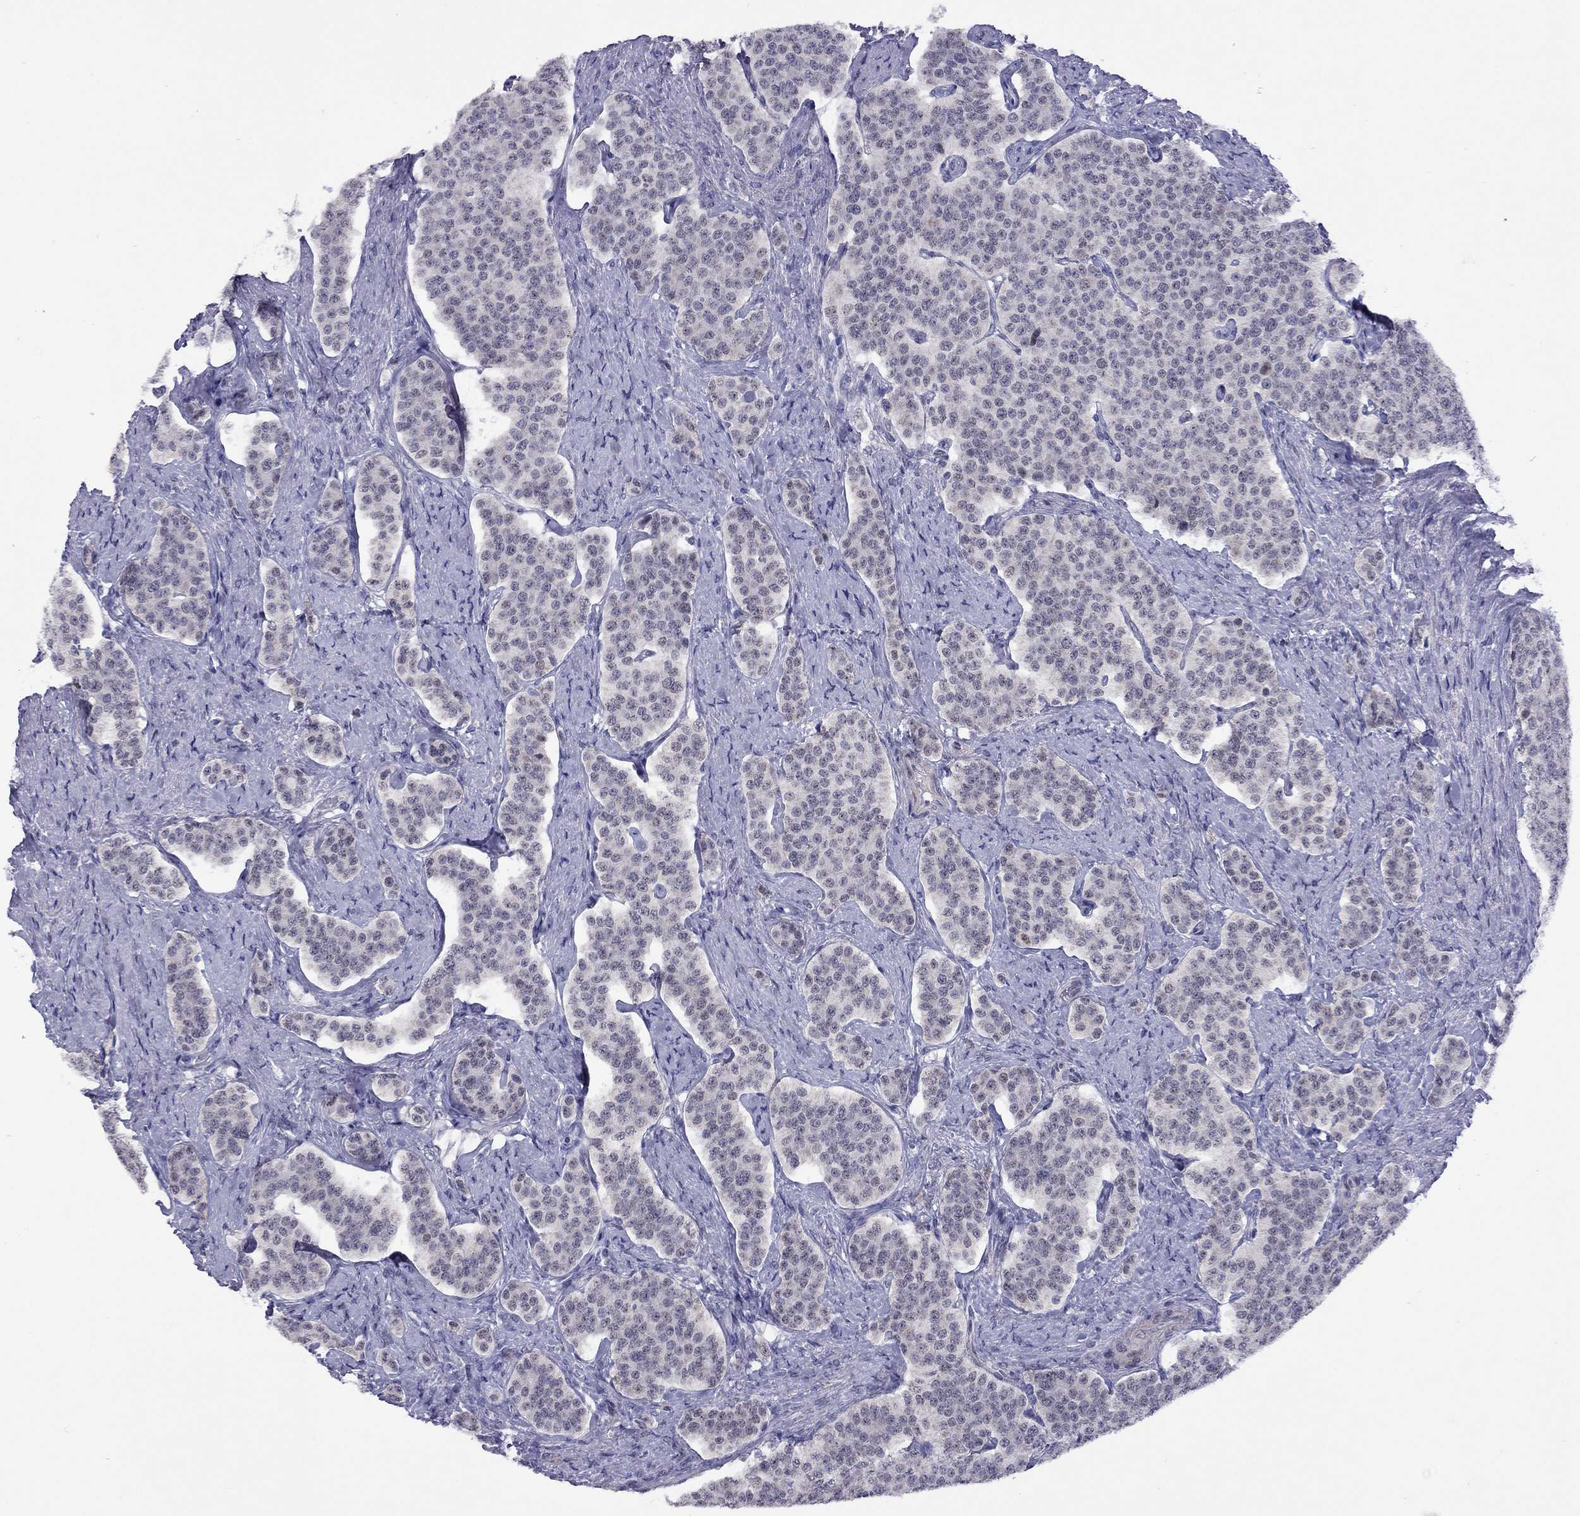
{"staining": {"intensity": "negative", "quantity": "none", "location": "none"}, "tissue": "carcinoid", "cell_type": "Tumor cells", "image_type": "cancer", "snomed": [{"axis": "morphology", "description": "Carcinoid, malignant, NOS"}, {"axis": "topography", "description": "Small intestine"}], "caption": "IHC micrograph of neoplastic tissue: human malignant carcinoid stained with DAB demonstrates no significant protein positivity in tumor cells.", "gene": "HES5", "patient": {"sex": "female", "age": 58}}